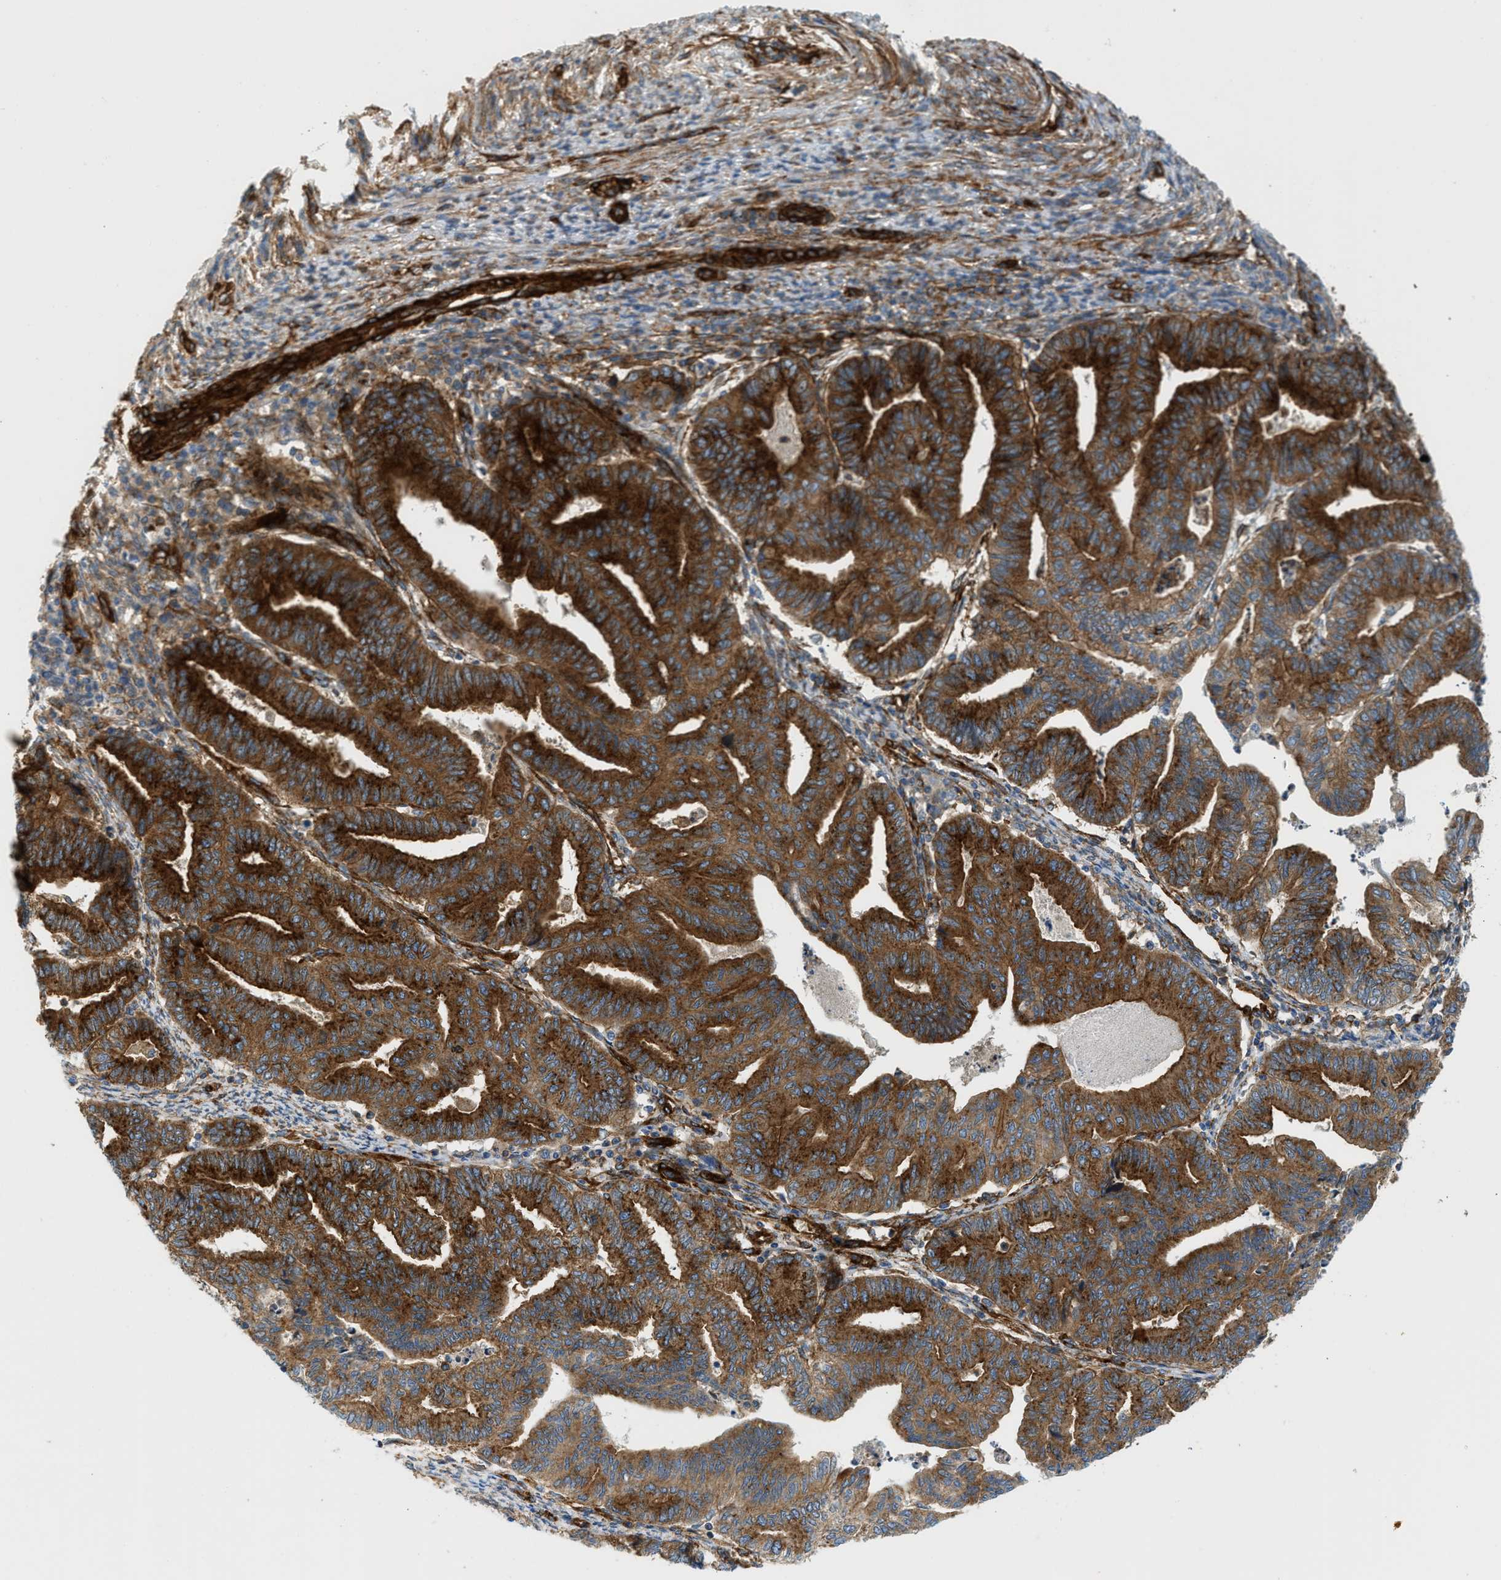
{"staining": {"intensity": "strong", "quantity": ">75%", "location": "cytoplasmic/membranous"}, "tissue": "endometrial cancer", "cell_type": "Tumor cells", "image_type": "cancer", "snomed": [{"axis": "morphology", "description": "Adenocarcinoma, NOS"}, {"axis": "topography", "description": "Endometrium"}], "caption": "The photomicrograph reveals staining of endometrial cancer, revealing strong cytoplasmic/membranous protein expression (brown color) within tumor cells. (DAB (3,3'-diaminobenzidine) = brown stain, brightfield microscopy at high magnification).", "gene": "HIP1", "patient": {"sex": "female", "age": 79}}